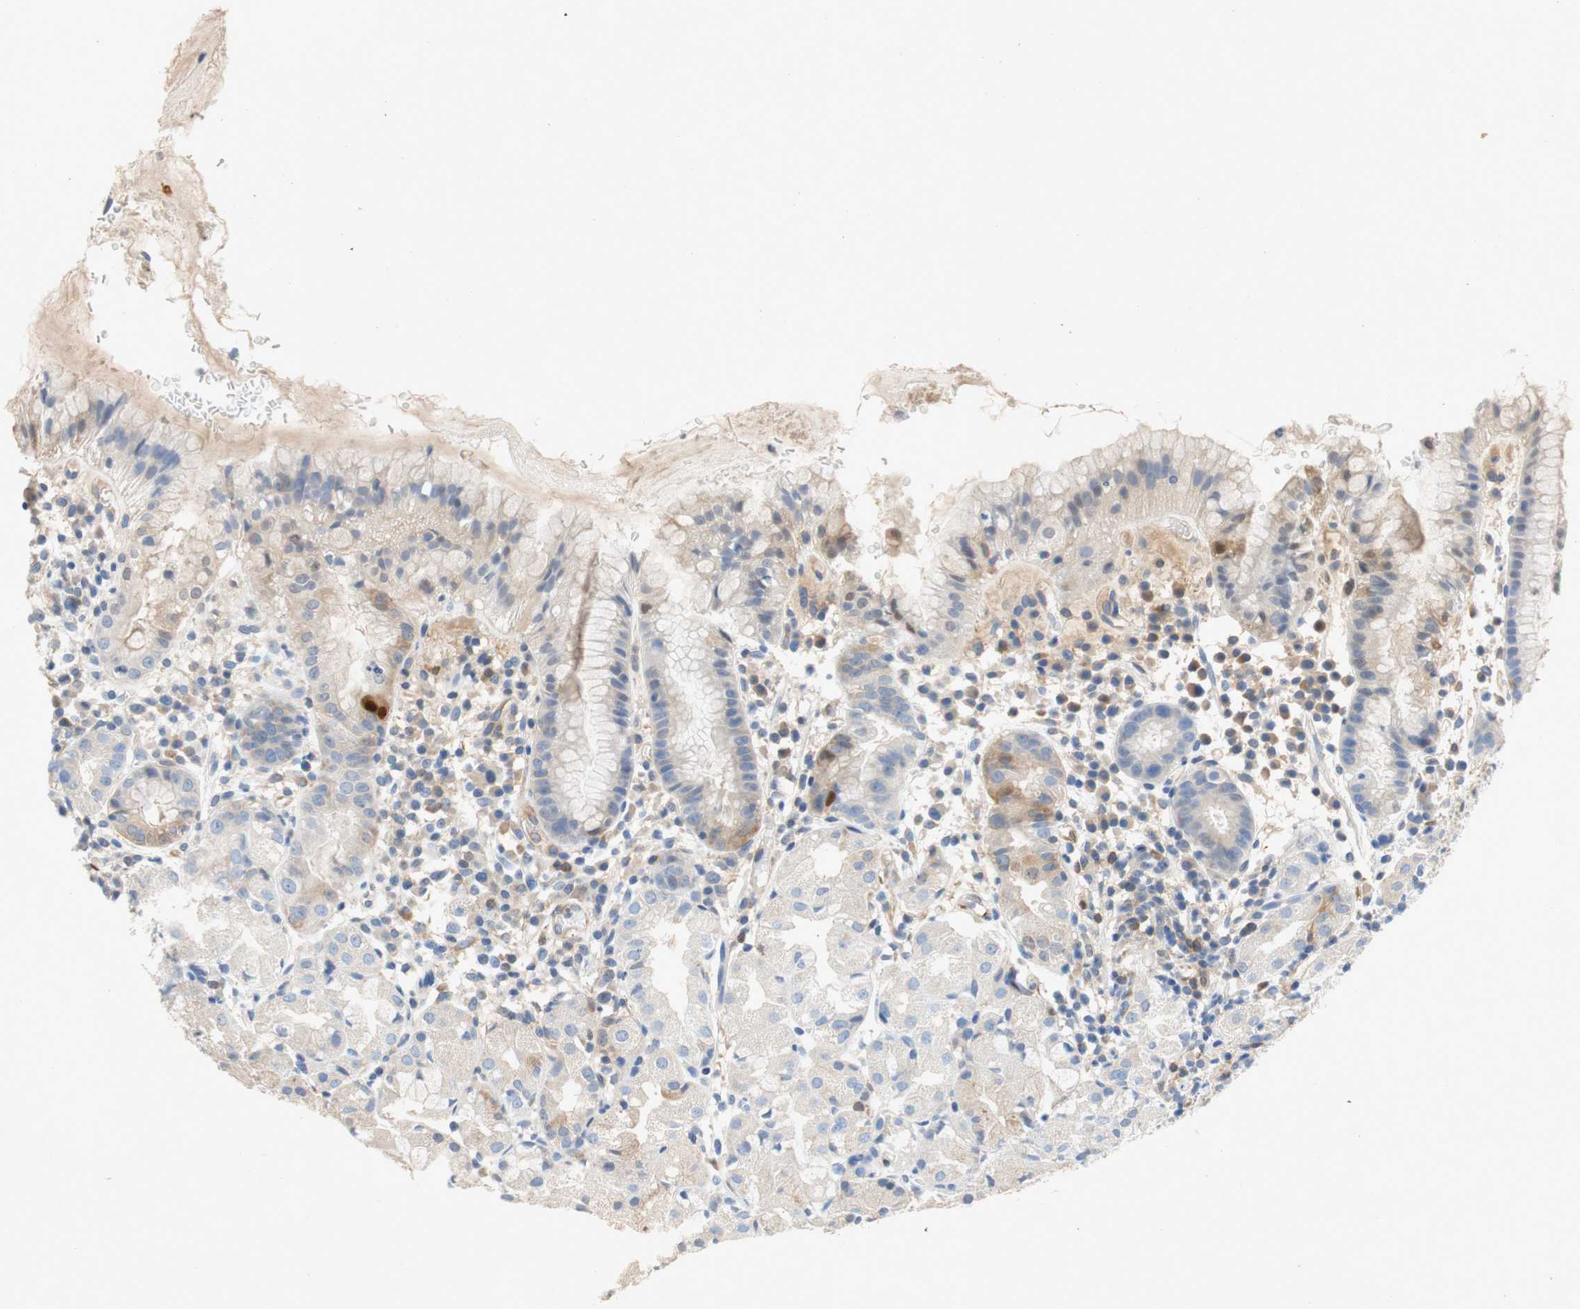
{"staining": {"intensity": "weak", "quantity": "<25%", "location": "cytoplasmic/membranous"}, "tissue": "stomach", "cell_type": "Glandular cells", "image_type": "normal", "snomed": [{"axis": "morphology", "description": "Normal tissue, NOS"}, {"axis": "topography", "description": "Stomach"}, {"axis": "topography", "description": "Stomach, lower"}], "caption": "Glandular cells show no significant protein staining in unremarkable stomach. The staining was performed using DAB (3,3'-diaminobenzidine) to visualize the protein expression in brown, while the nuclei were stained in blue with hematoxylin (Magnification: 20x).", "gene": "RELB", "patient": {"sex": "female", "age": 75}}